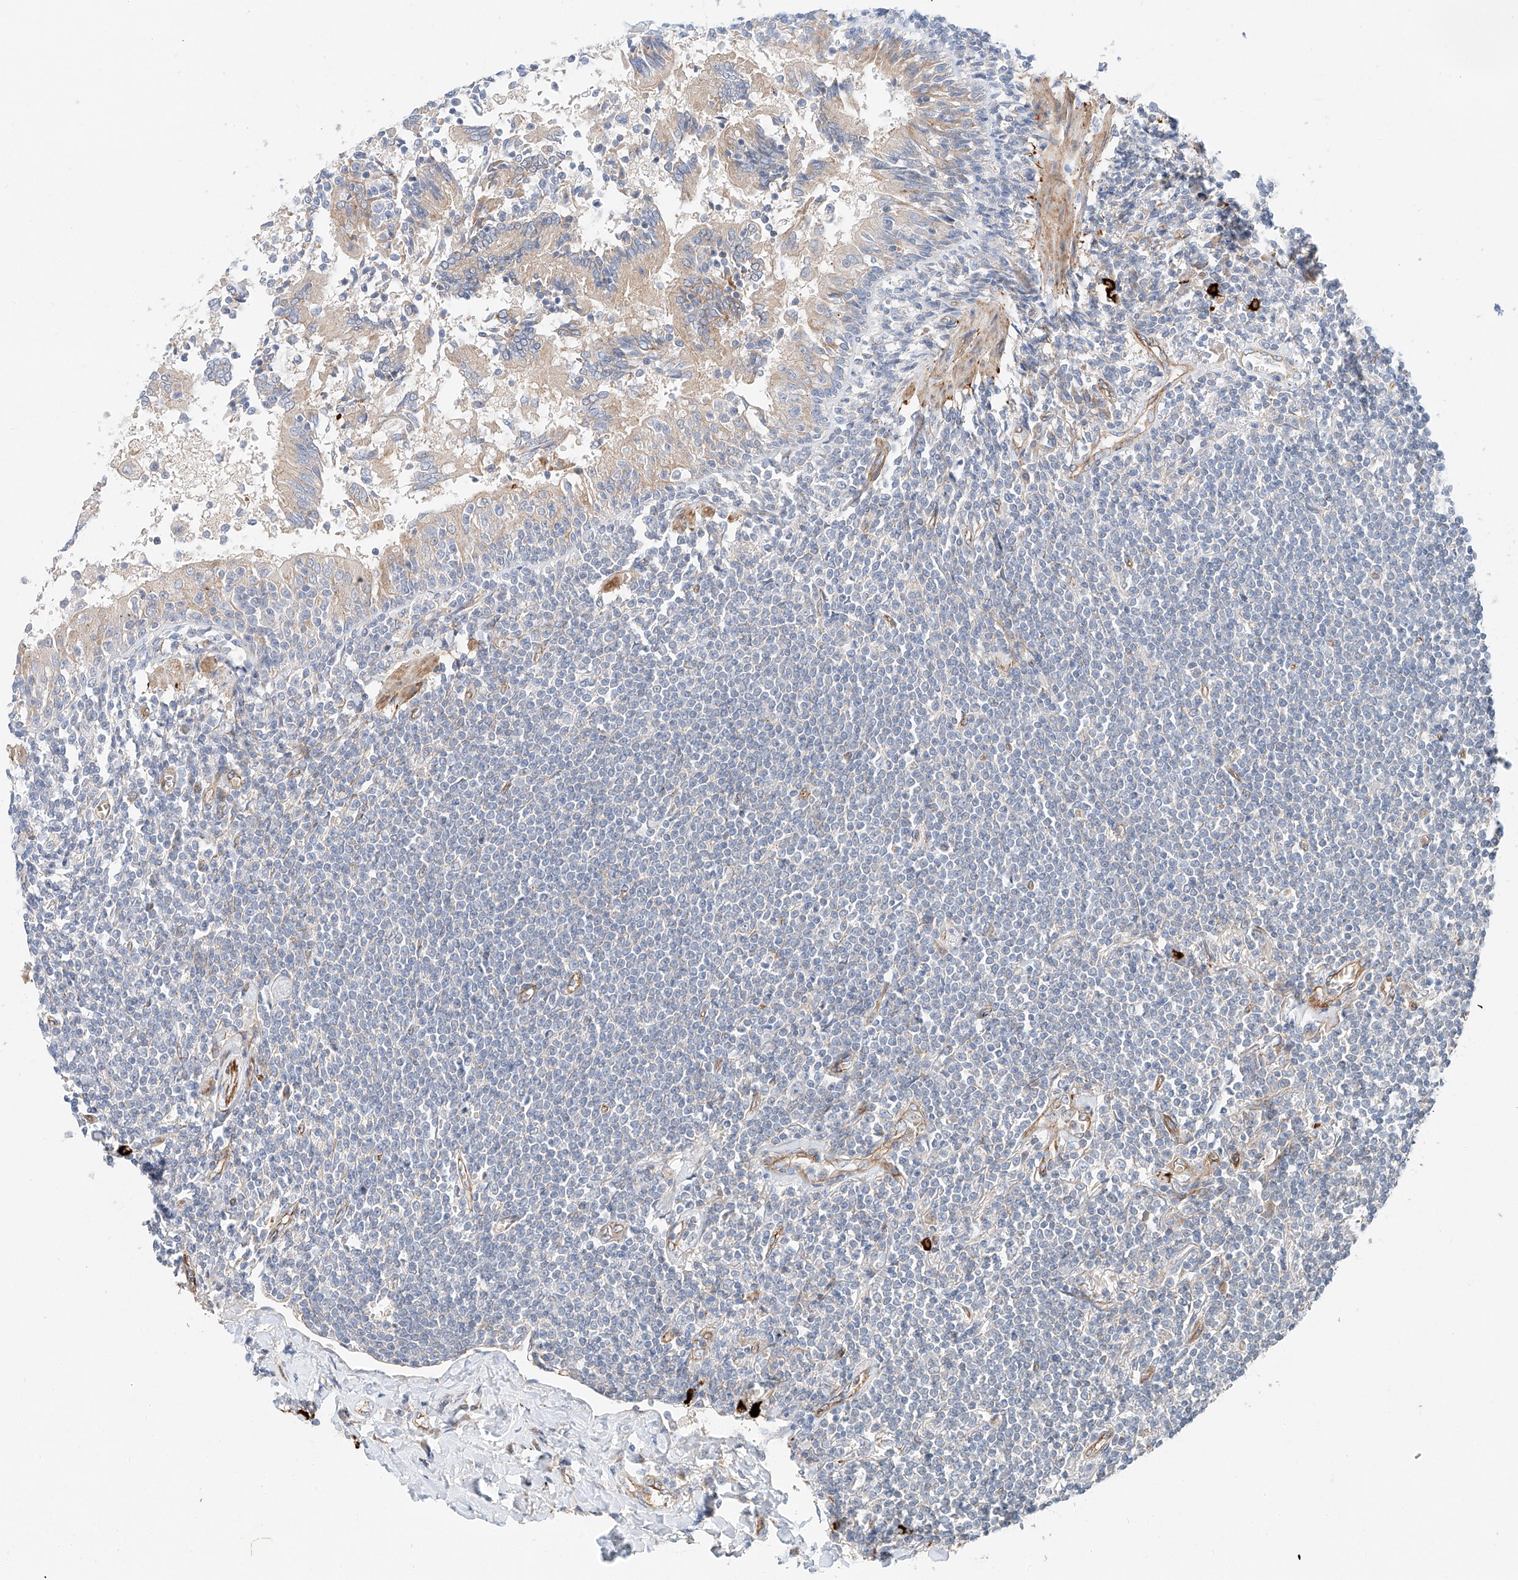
{"staining": {"intensity": "negative", "quantity": "none", "location": "none"}, "tissue": "lymphoma", "cell_type": "Tumor cells", "image_type": "cancer", "snomed": [{"axis": "morphology", "description": "Malignant lymphoma, non-Hodgkin's type, Low grade"}, {"axis": "topography", "description": "Lung"}], "caption": "Immunohistochemical staining of human malignant lymphoma, non-Hodgkin's type (low-grade) demonstrates no significant expression in tumor cells. Nuclei are stained in blue.", "gene": "MINDY4", "patient": {"sex": "female", "age": 71}}